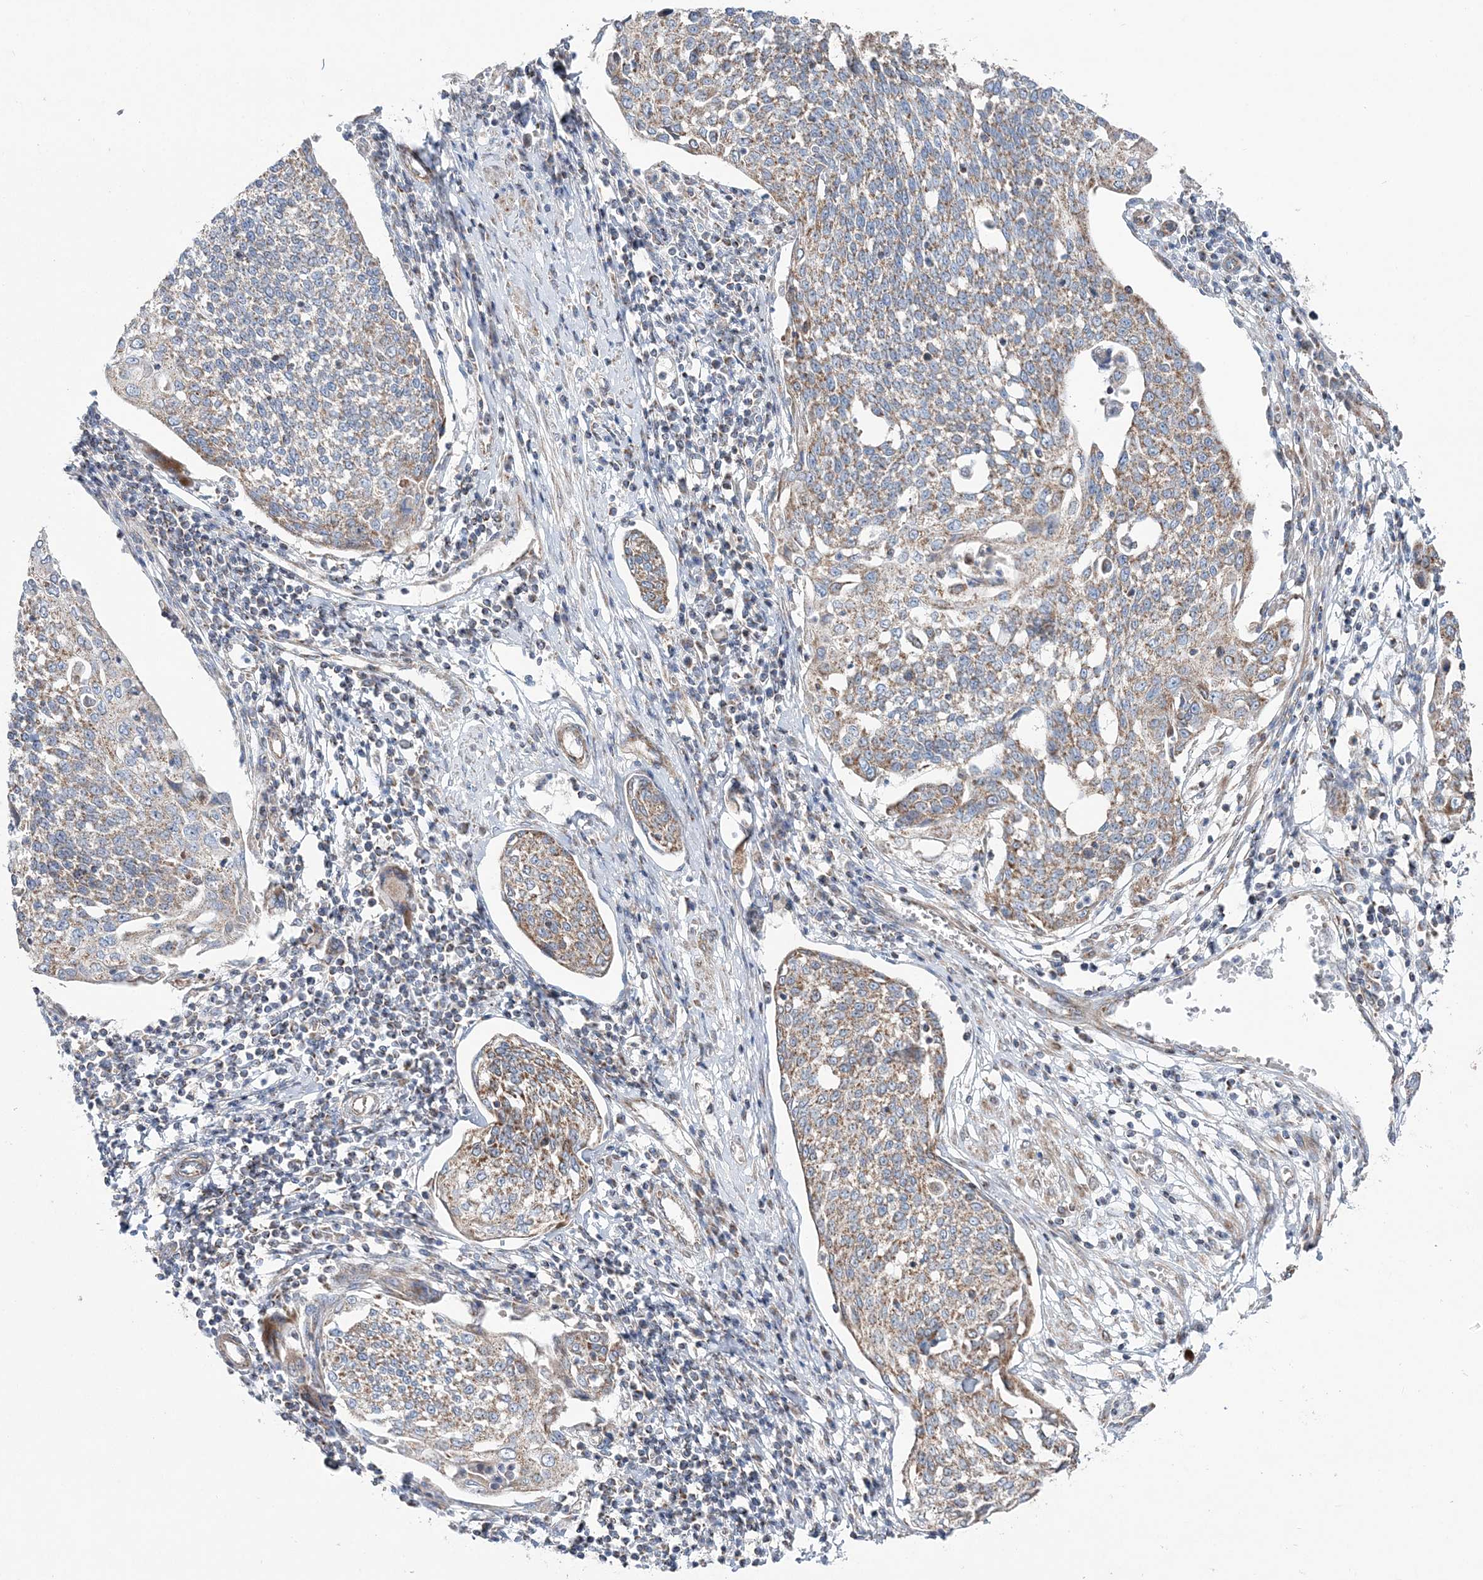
{"staining": {"intensity": "moderate", "quantity": ">75%", "location": "cytoplasmic/membranous"}, "tissue": "cervical cancer", "cell_type": "Tumor cells", "image_type": "cancer", "snomed": [{"axis": "morphology", "description": "Squamous cell carcinoma, NOS"}, {"axis": "topography", "description": "Cervix"}], "caption": "This is a micrograph of IHC staining of cervical cancer (squamous cell carcinoma), which shows moderate staining in the cytoplasmic/membranous of tumor cells.", "gene": "OPA1", "patient": {"sex": "female", "age": 34}}